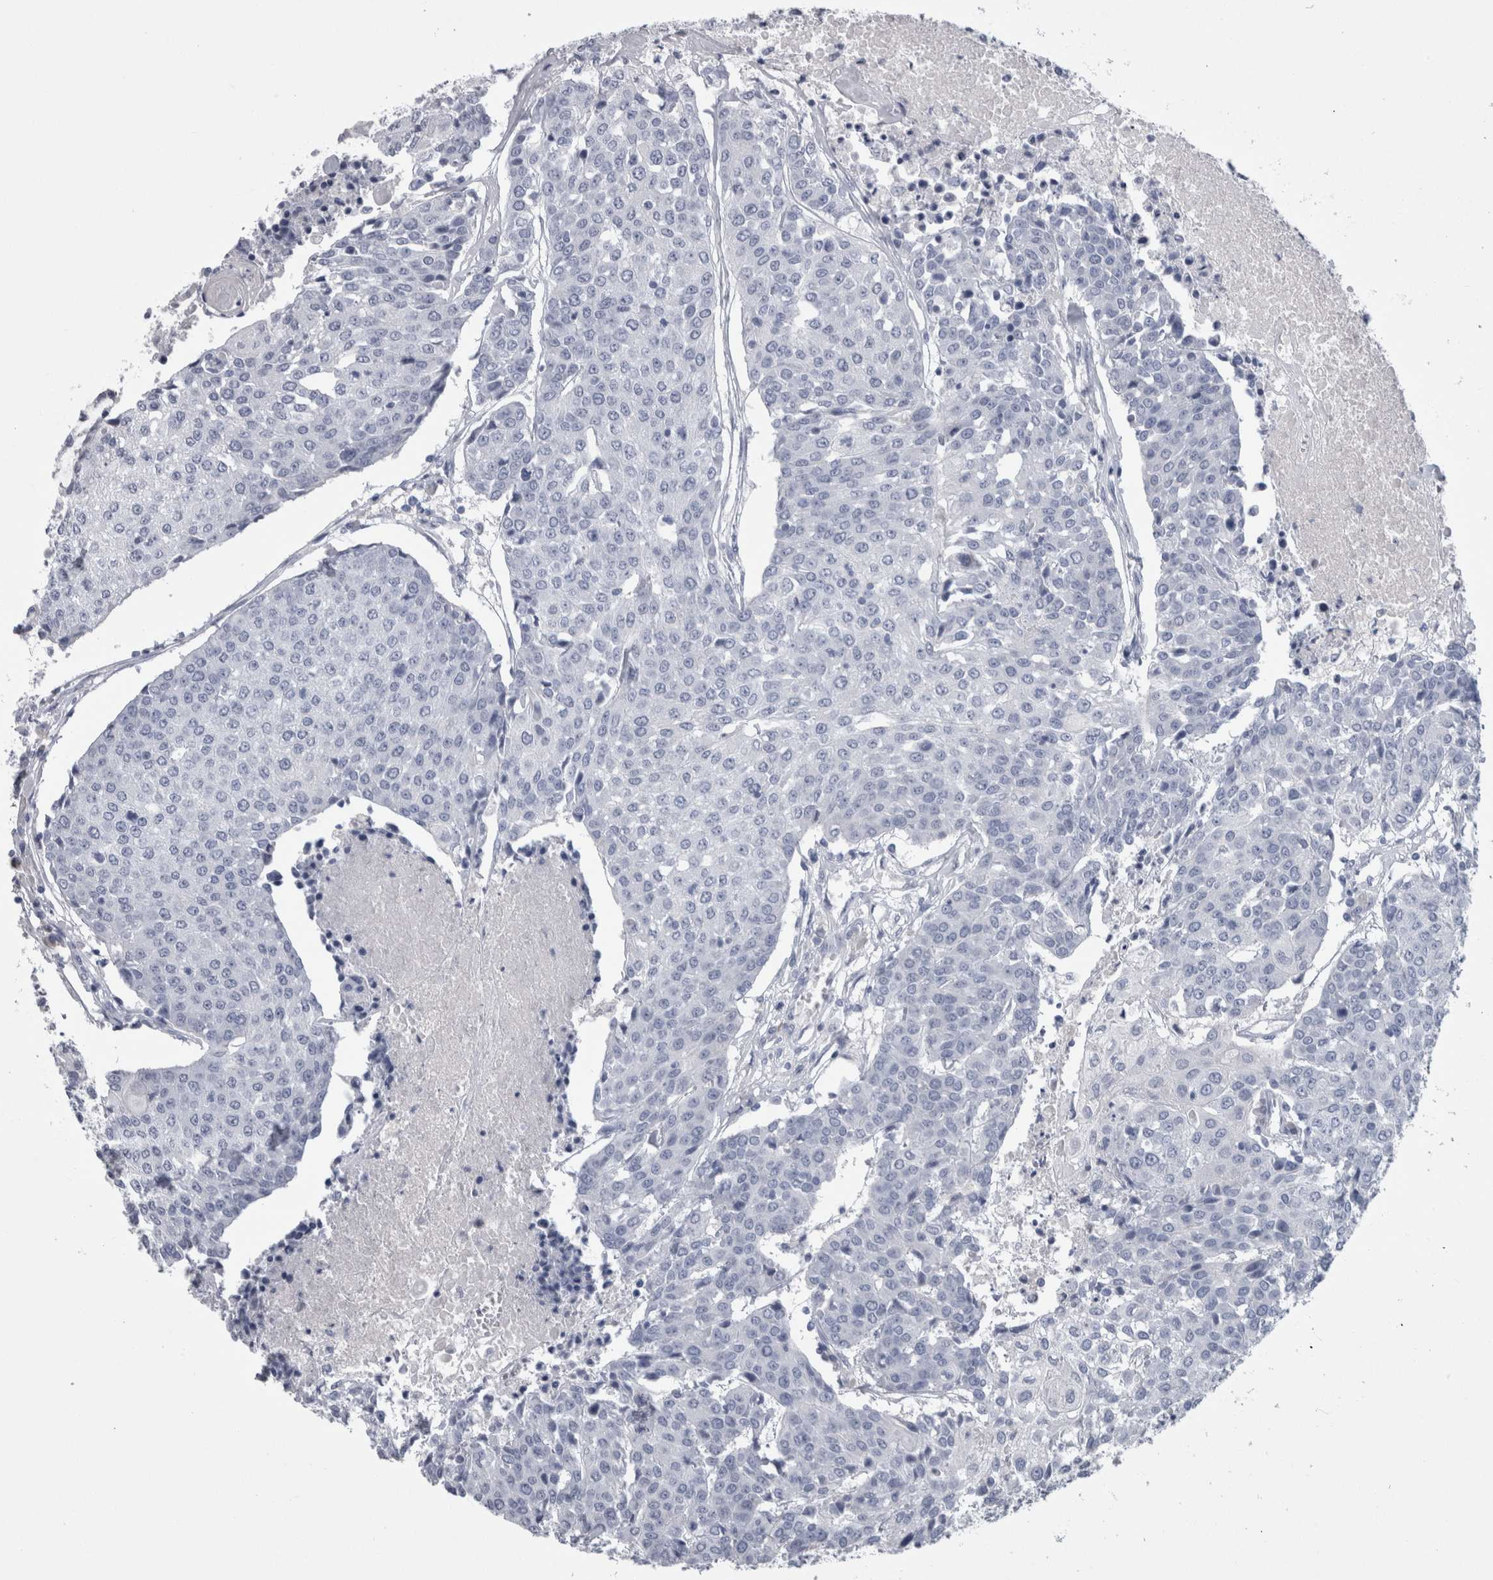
{"staining": {"intensity": "negative", "quantity": "none", "location": "none"}, "tissue": "urothelial cancer", "cell_type": "Tumor cells", "image_type": "cancer", "snomed": [{"axis": "morphology", "description": "Urothelial carcinoma, High grade"}, {"axis": "topography", "description": "Urinary bladder"}], "caption": "Image shows no significant protein positivity in tumor cells of urothelial carcinoma (high-grade). (DAB (3,3'-diaminobenzidine) immunohistochemistry visualized using brightfield microscopy, high magnification).", "gene": "PAX5", "patient": {"sex": "female", "age": 85}}